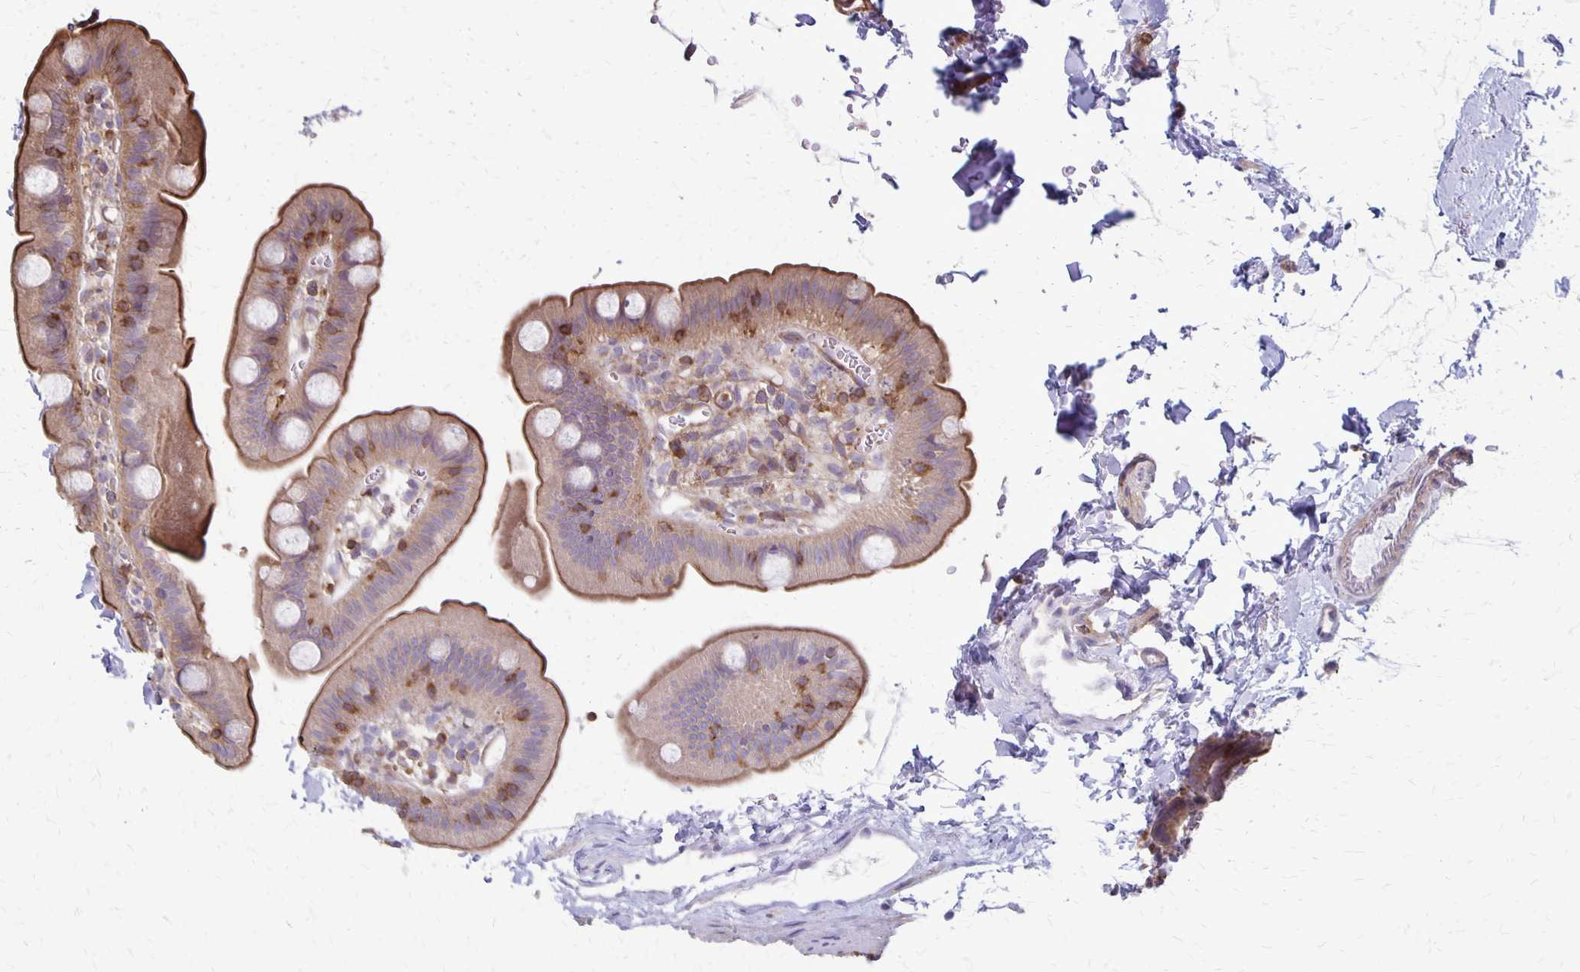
{"staining": {"intensity": "moderate", "quantity": "25%-75%", "location": "cytoplasmic/membranous"}, "tissue": "small intestine", "cell_type": "Glandular cells", "image_type": "normal", "snomed": [{"axis": "morphology", "description": "Normal tissue, NOS"}, {"axis": "topography", "description": "Small intestine"}], "caption": "A high-resolution histopathology image shows immunohistochemistry staining of unremarkable small intestine, which displays moderate cytoplasmic/membranous staining in approximately 25%-75% of glandular cells.", "gene": "SEPTIN5", "patient": {"sex": "female", "age": 68}}